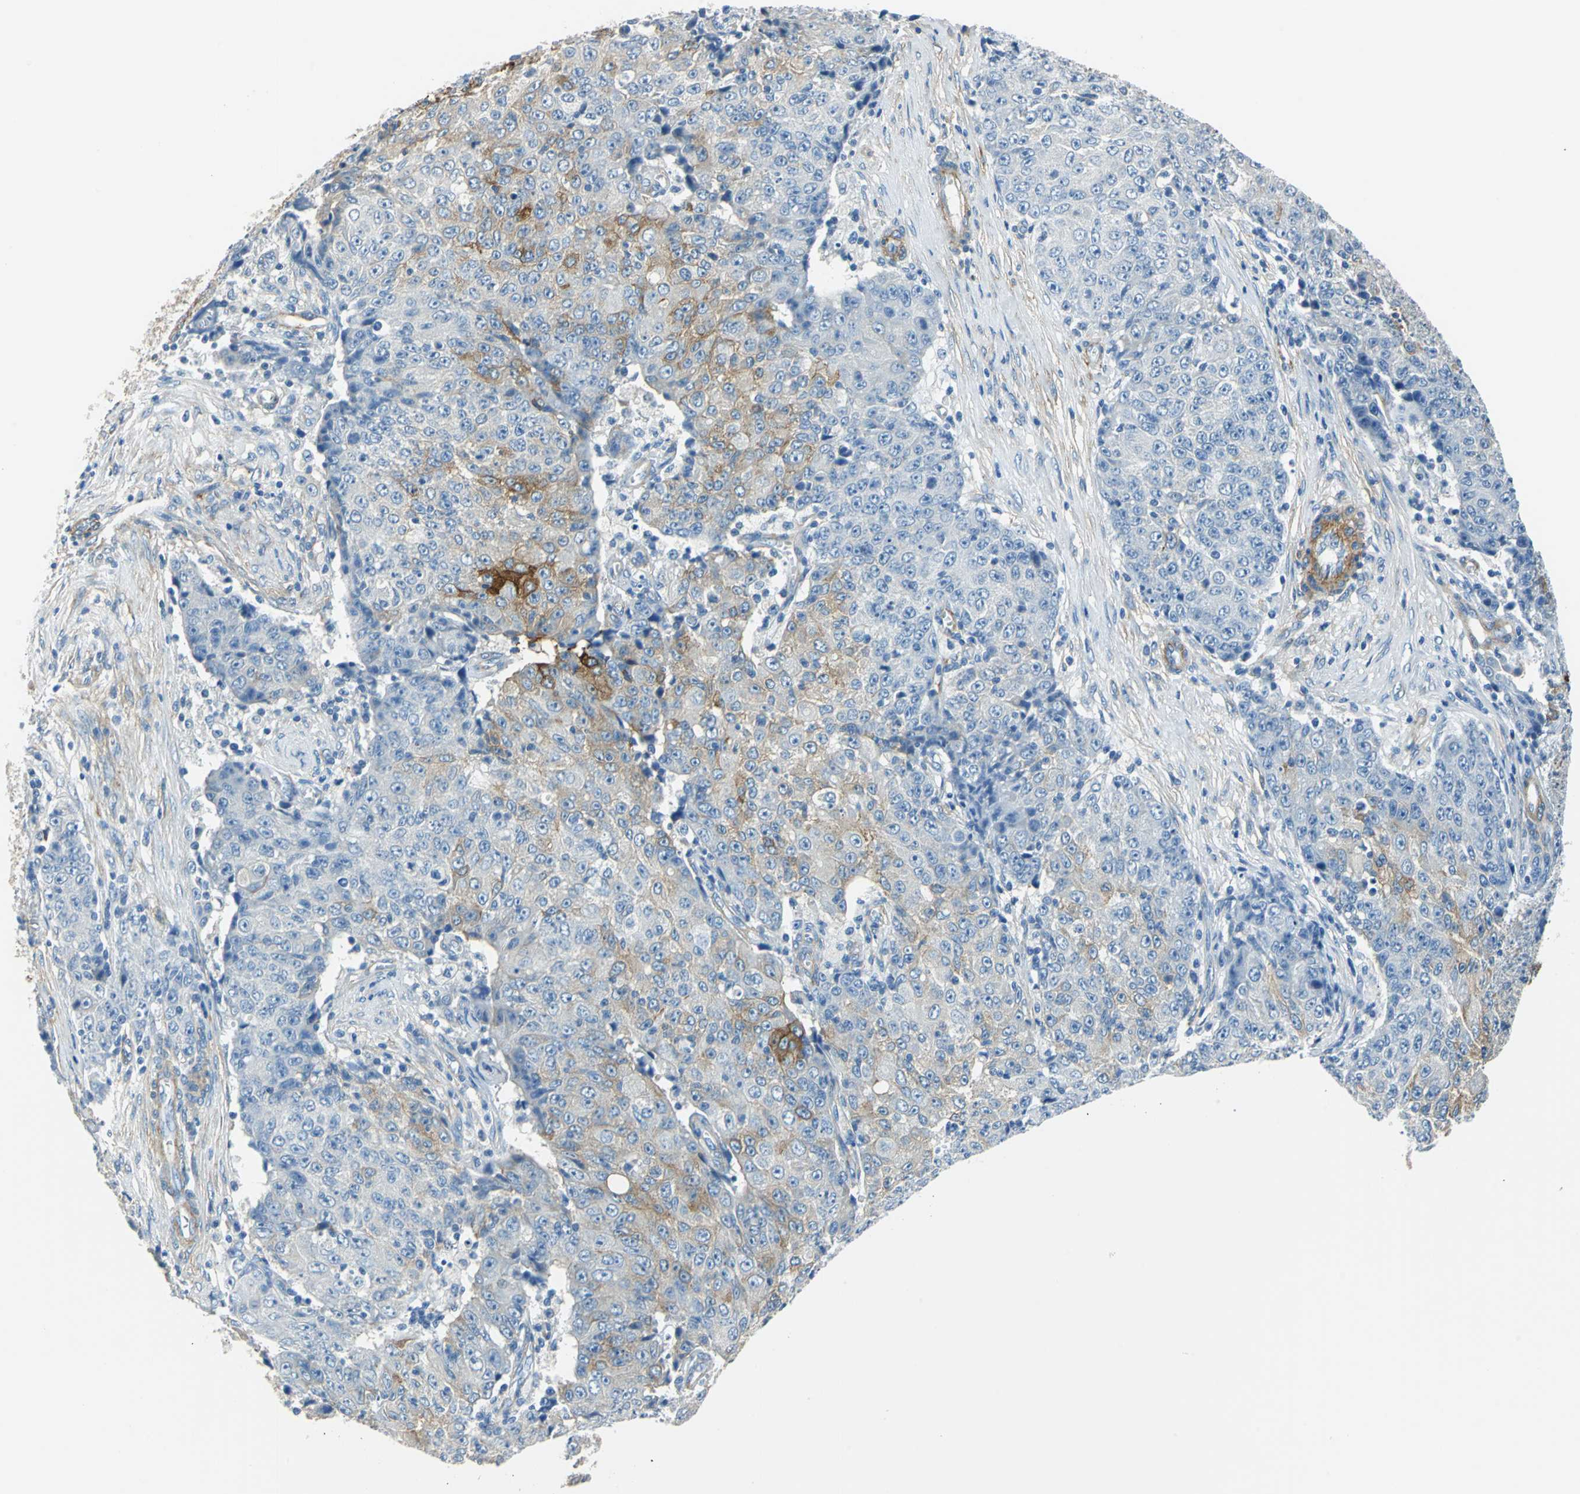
{"staining": {"intensity": "moderate", "quantity": "<25%", "location": "cytoplasmic/membranous"}, "tissue": "ovarian cancer", "cell_type": "Tumor cells", "image_type": "cancer", "snomed": [{"axis": "morphology", "description": "Carcinoma, endometroid"}, {"axis": "topography", "description": "Ovary"}], "caption": "Ovarian cancer was stained to show a protein in brown. There is low levels of moderate cytoplasmic/membranous staining in about <25% of tumor cells.", "gene": "AKAP12", "patient": {"sex": "female", "age": 42}}